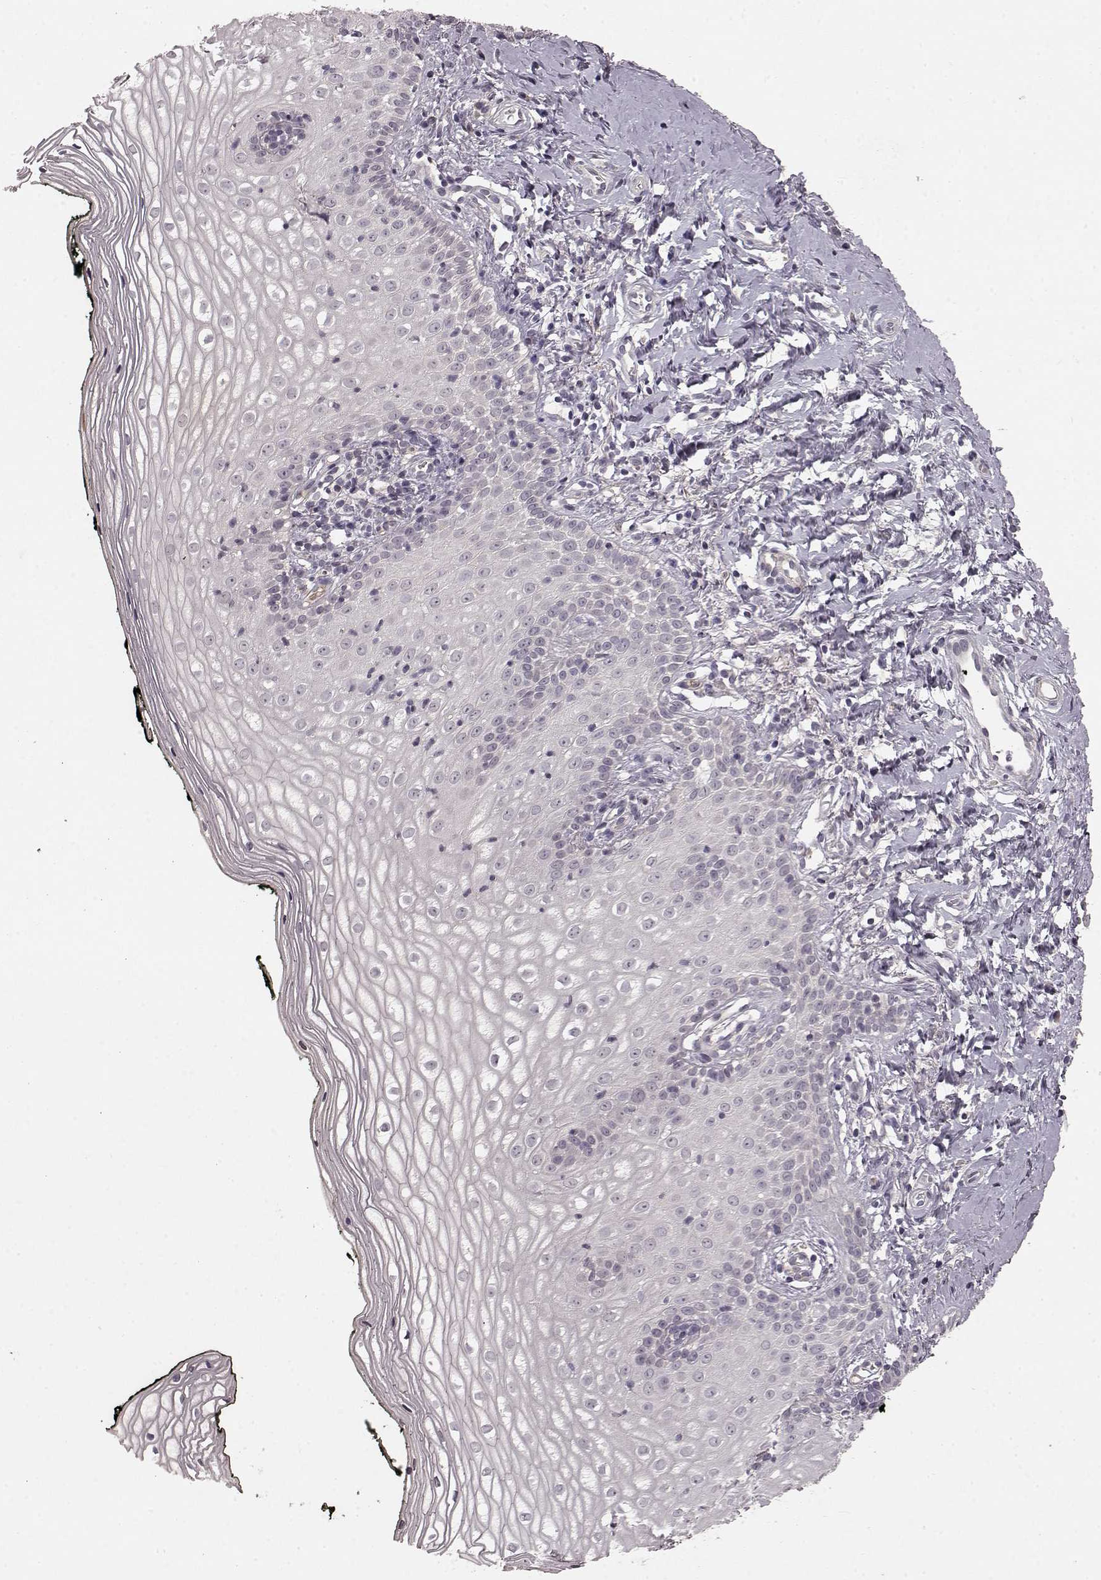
{"staining": {"intensity": "negative", "quantity": "none", "location": "none"}, "tissue": "vagina", "cell_type": "Squamous epithelial cells", "image_type": "normal", "snomed": [{"axis": "morphology", "description": "Normal tissue, NOS"}, {"axis": "topography", "description": "Vagina"}], "caption": "There is no significant staining in squamous epithelial cells of vagina. Nuclei are stained in blue.", "gene": "SLC22A18", "patient": {"sex": "female", "age": 47}}